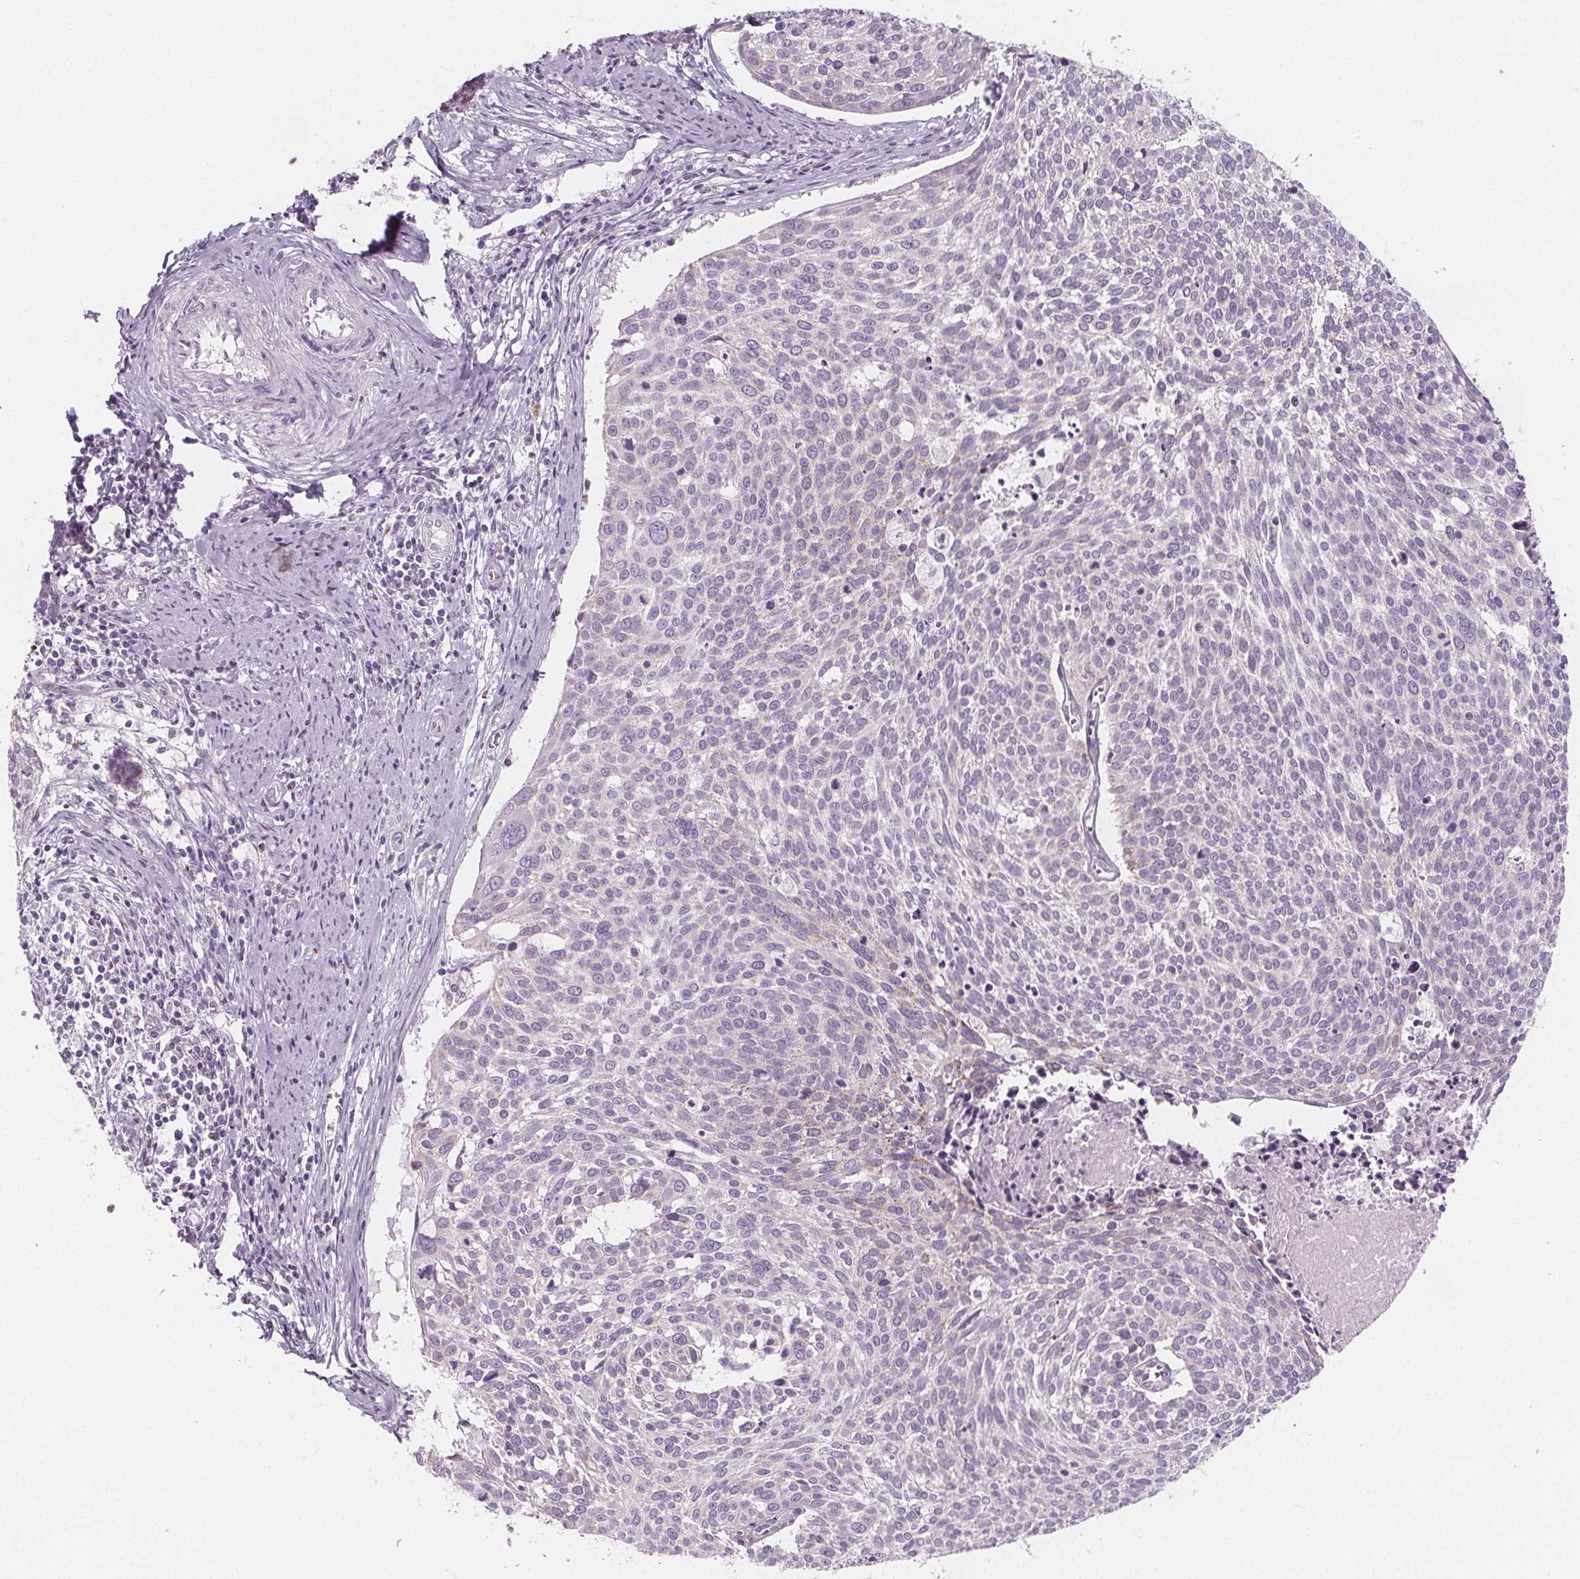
{"staining": {"intensity": "negative", "quantity": "none", "location": "none"}, "tissue": "cervical cancer", "cell_type": "Tumor cells", "image_type": "cancer", "snomed": [{"axis": "morphology", "description": "Squamous cell carcinoma, NOS"}, {"axis": "topography", "description": "Cervix"}], "caption": "Photomicrograph shows no protein staining in tumor cells of squamous cell carcinoma (cervical) tissue. Nuclei are stained in blue.", "gene": "IL17C", "patient": {"sex": "female", "age": 39}}